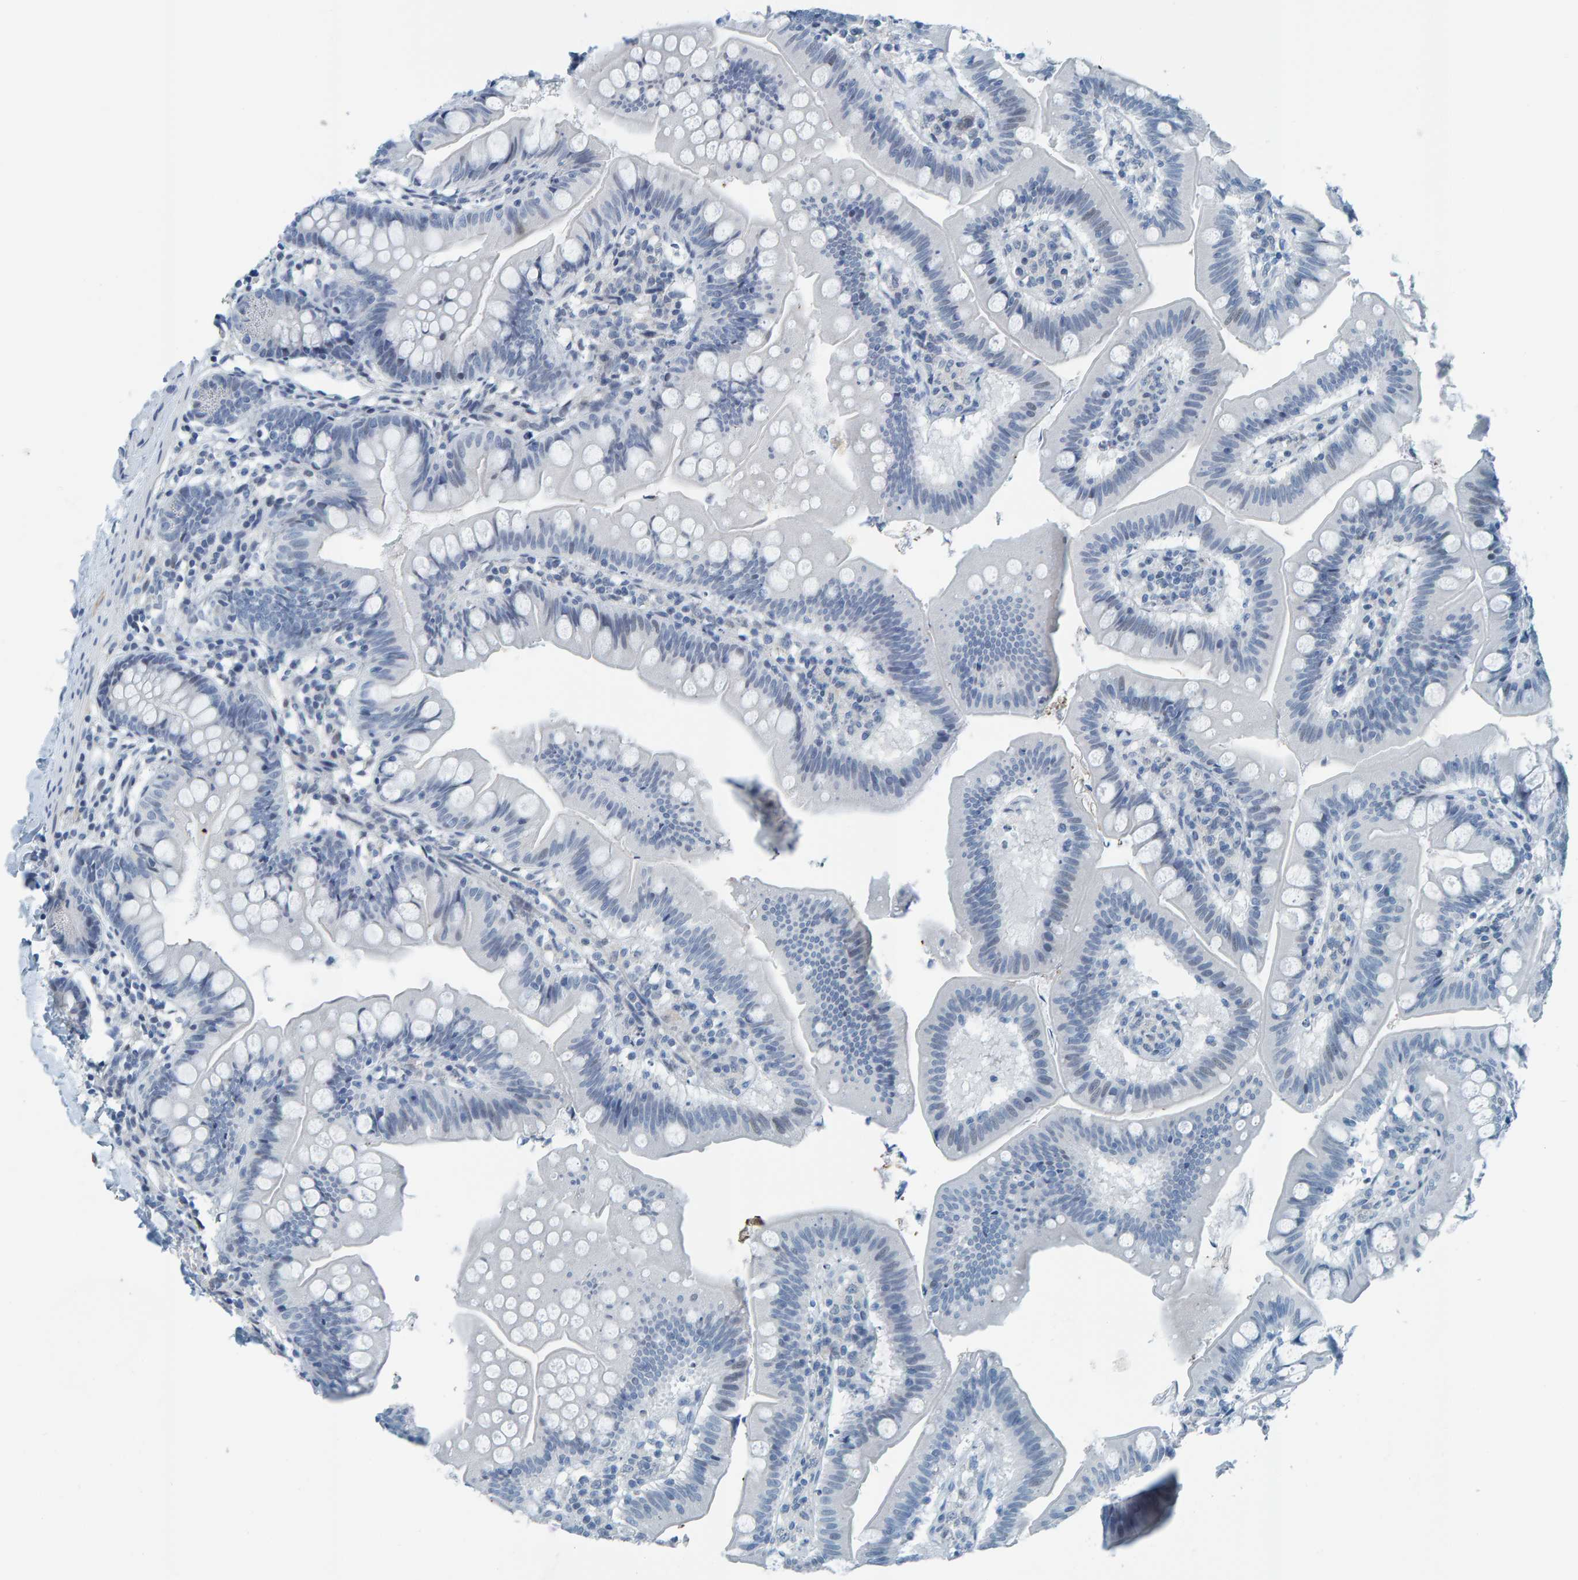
{"staining": {"intensity": "weak", "quantity": "<25%", "location": "nuclear"}, "tissue": "small intestine", "cell_type": "Glandular cells", "image_type": "normal", "snomed": [{"axis": "morphology", "description": "Normal tissue, NOS"}, {"axis": "topography", "description": "Small intestine"}], "caption": "This is a histopathology image of immunohistochemistry (IHC) staining of normal small intestine, which shows no expression in glandular cells.", "gene": "CNP", "patient": {"sex": "male", "age": 7}}